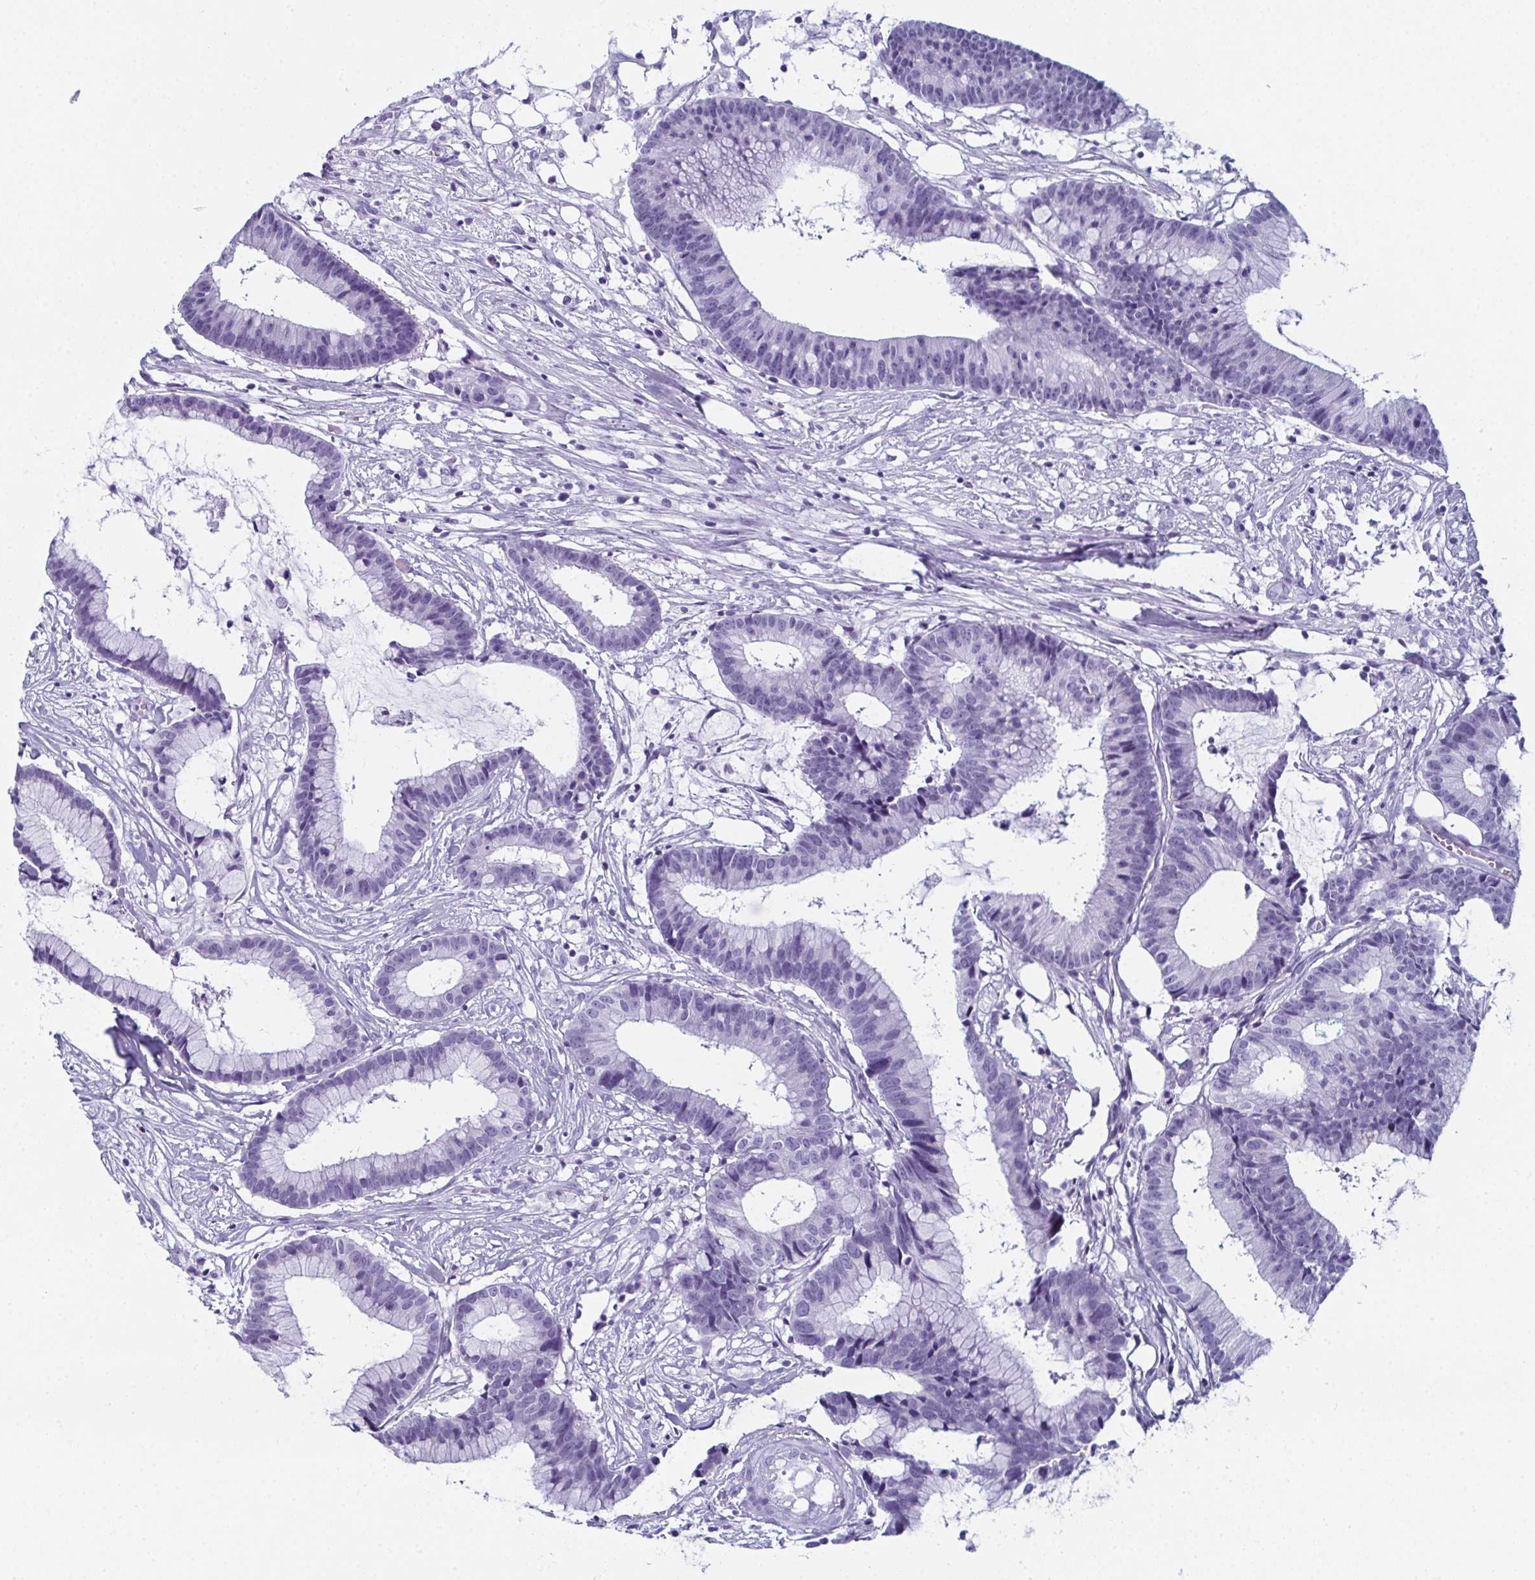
{"staining": {"intensity": "negative", "quantity": "none", "location": "none"}, "tissue": "colorectal cancer", "cell_type": "Tumor cells", "image_type": "cancer", "snomed": [{"axis": "morphology", "description": "Adenocarcinoma, NOS"}, {"axis": "topography", "description": "Colon"}], "caption": "There is no significant staining in tumor cells of colorectal adenocarcinoma.", "gene": "ENKUR", "patient": {"sex": "female", "age": 78}}